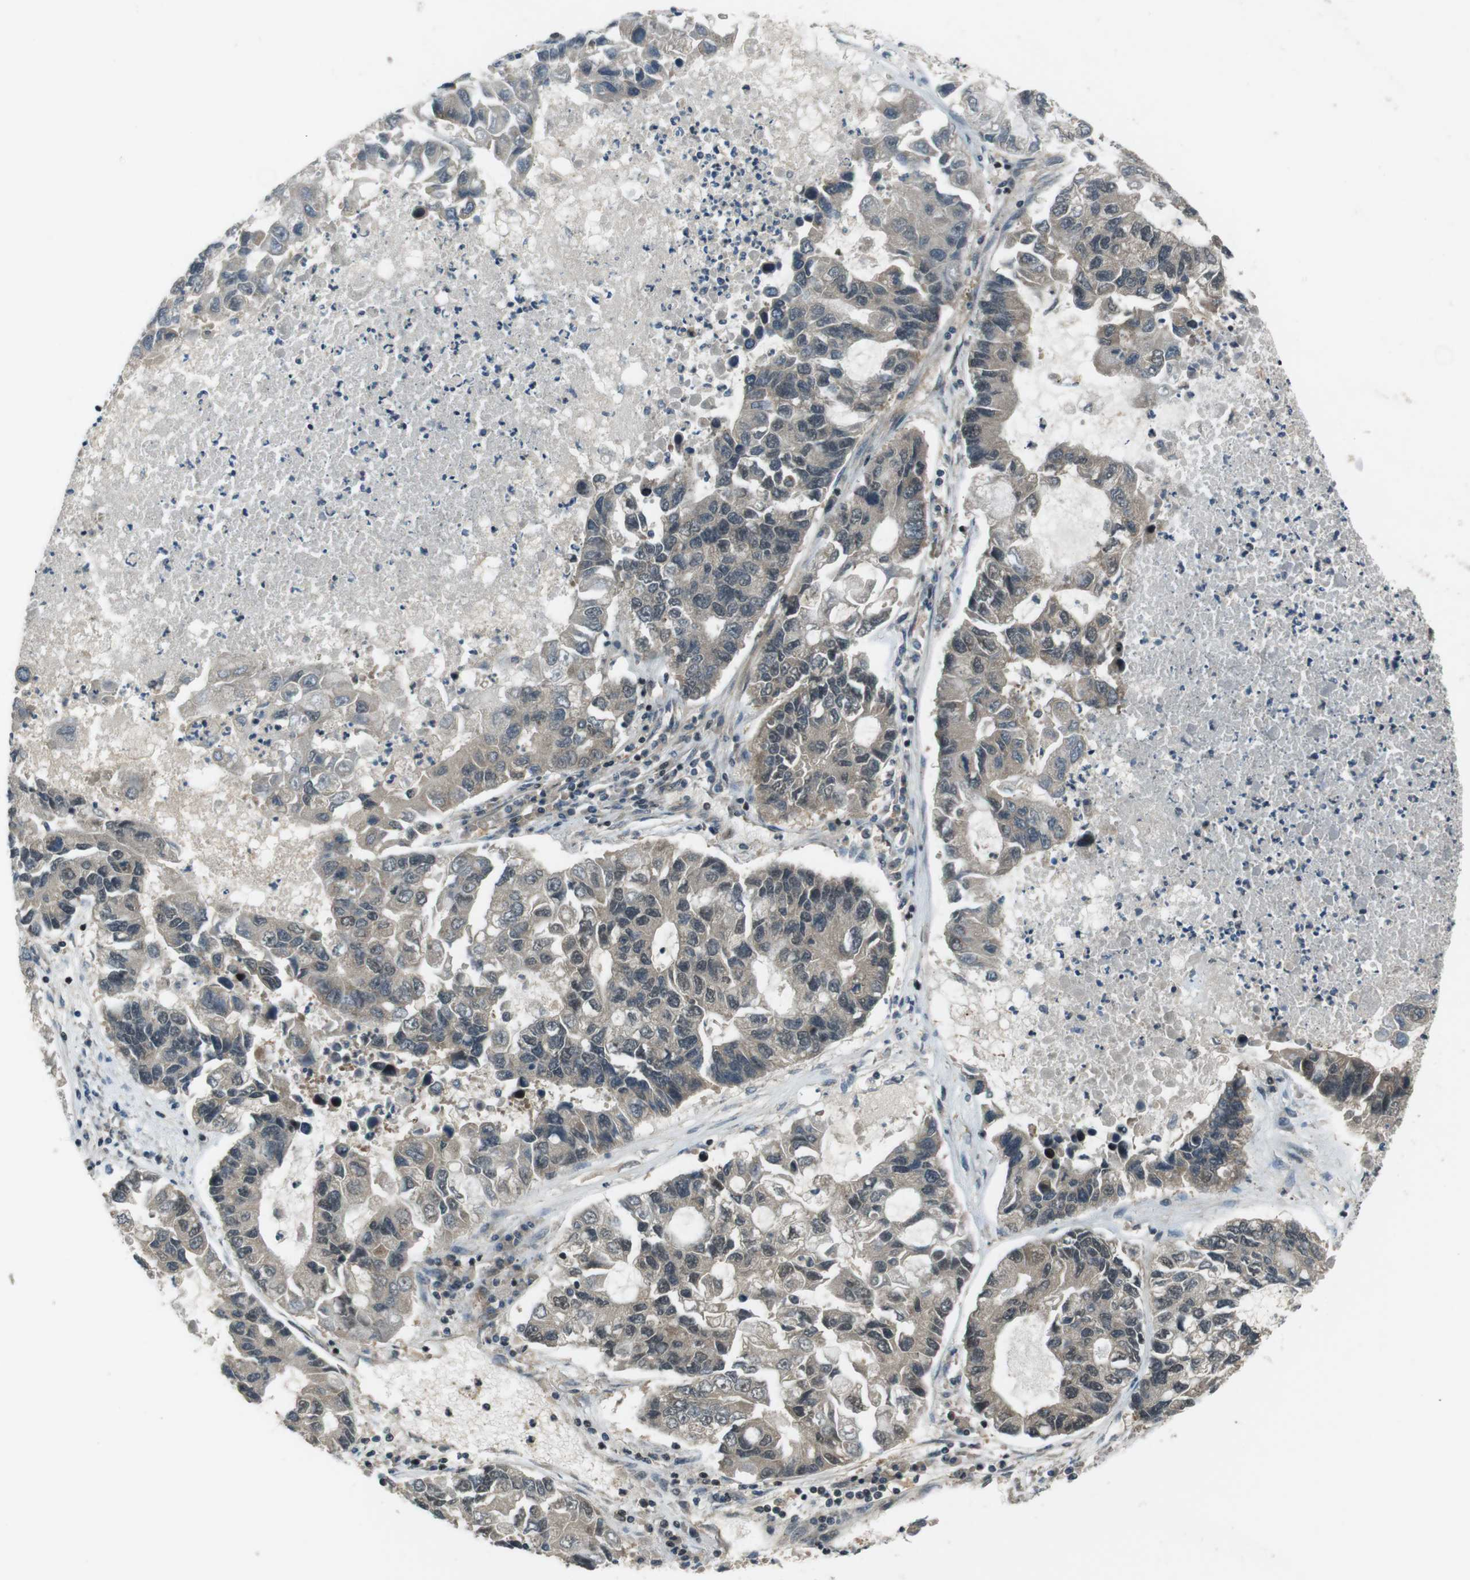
{"staining": {"intensity": "weak", "quantity": "25%-75%", "location": "cytoplasmic/membranous"}, "tissue": "lung cancer", "cell_type": "Tumor cells", "image_type": "cancer", "snomed": [{"axis": "morphology", "description": "Adenocarcinoma, NOS"}, {"axis": "topography", "description": "Lung"}], "caption": "Immunohistochemistry of human lung adenocarcinoma exhibits low levels of weak cytoplasmic/membranous positivity in approximately 25%-75% of tumor cells.", "gene": "TIAM2", "patient": {"sex": "female", "age": 51}}